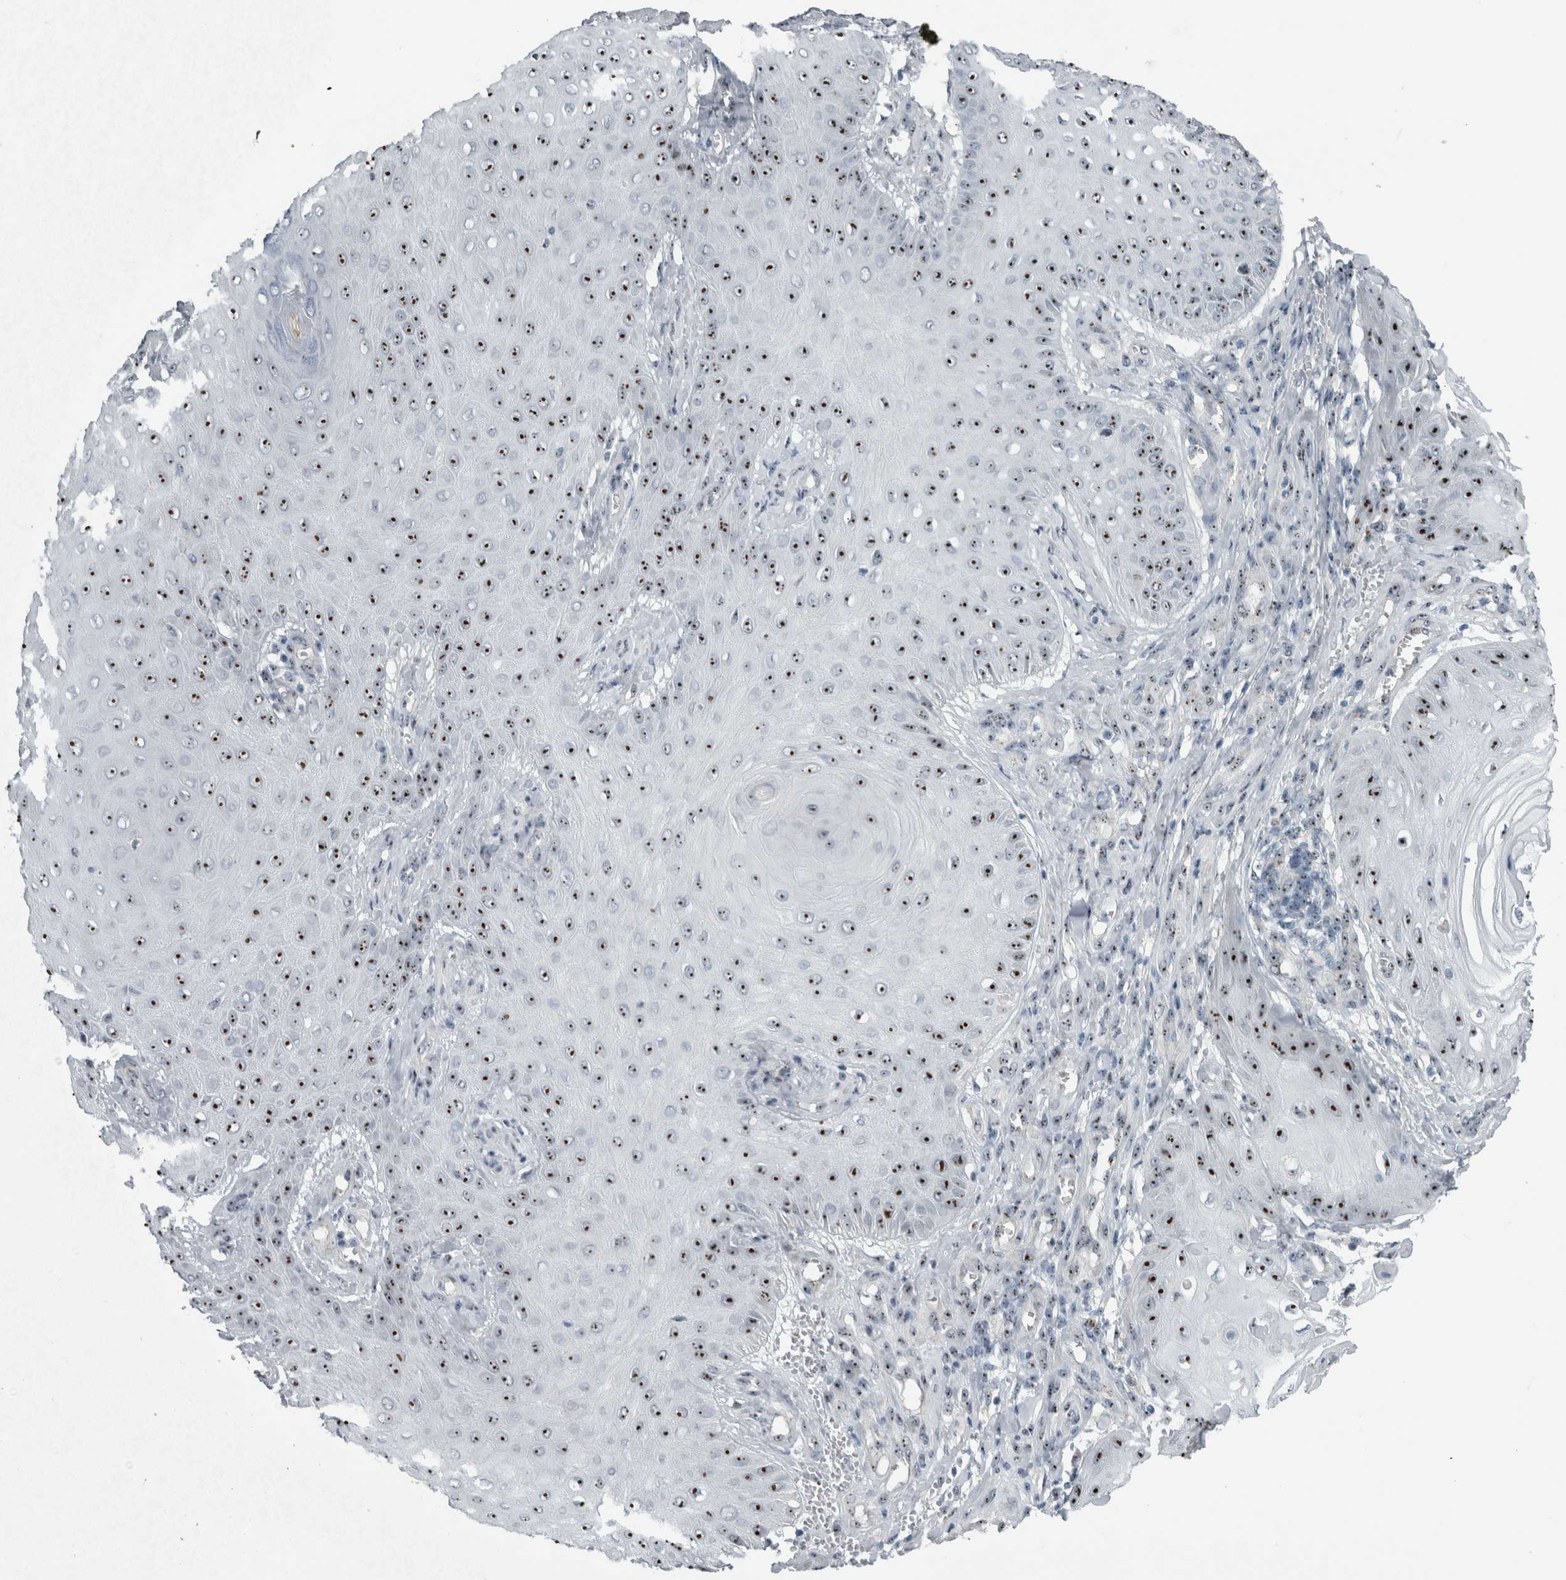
{"staining": {"intensity": "strong", "quantity": ">75%", "location": "nuclear"}, "tissue": "skin cancer", "cell_type": "Tumor cells", "image_type": "cancer", "snomed": [{"axis": "morphology", "description": "Squamous cell carcinoma, NOS"}, {"axis": "topography", "description": "Skin"}], "caption": "Protein positivity by immunohistochemistry (IHC) reveals strong nuclear staining in approximately >75% of tumor cells in skin cancer.", "gene": "UTP6", "patient": {"sex": "male", "age": 74}}